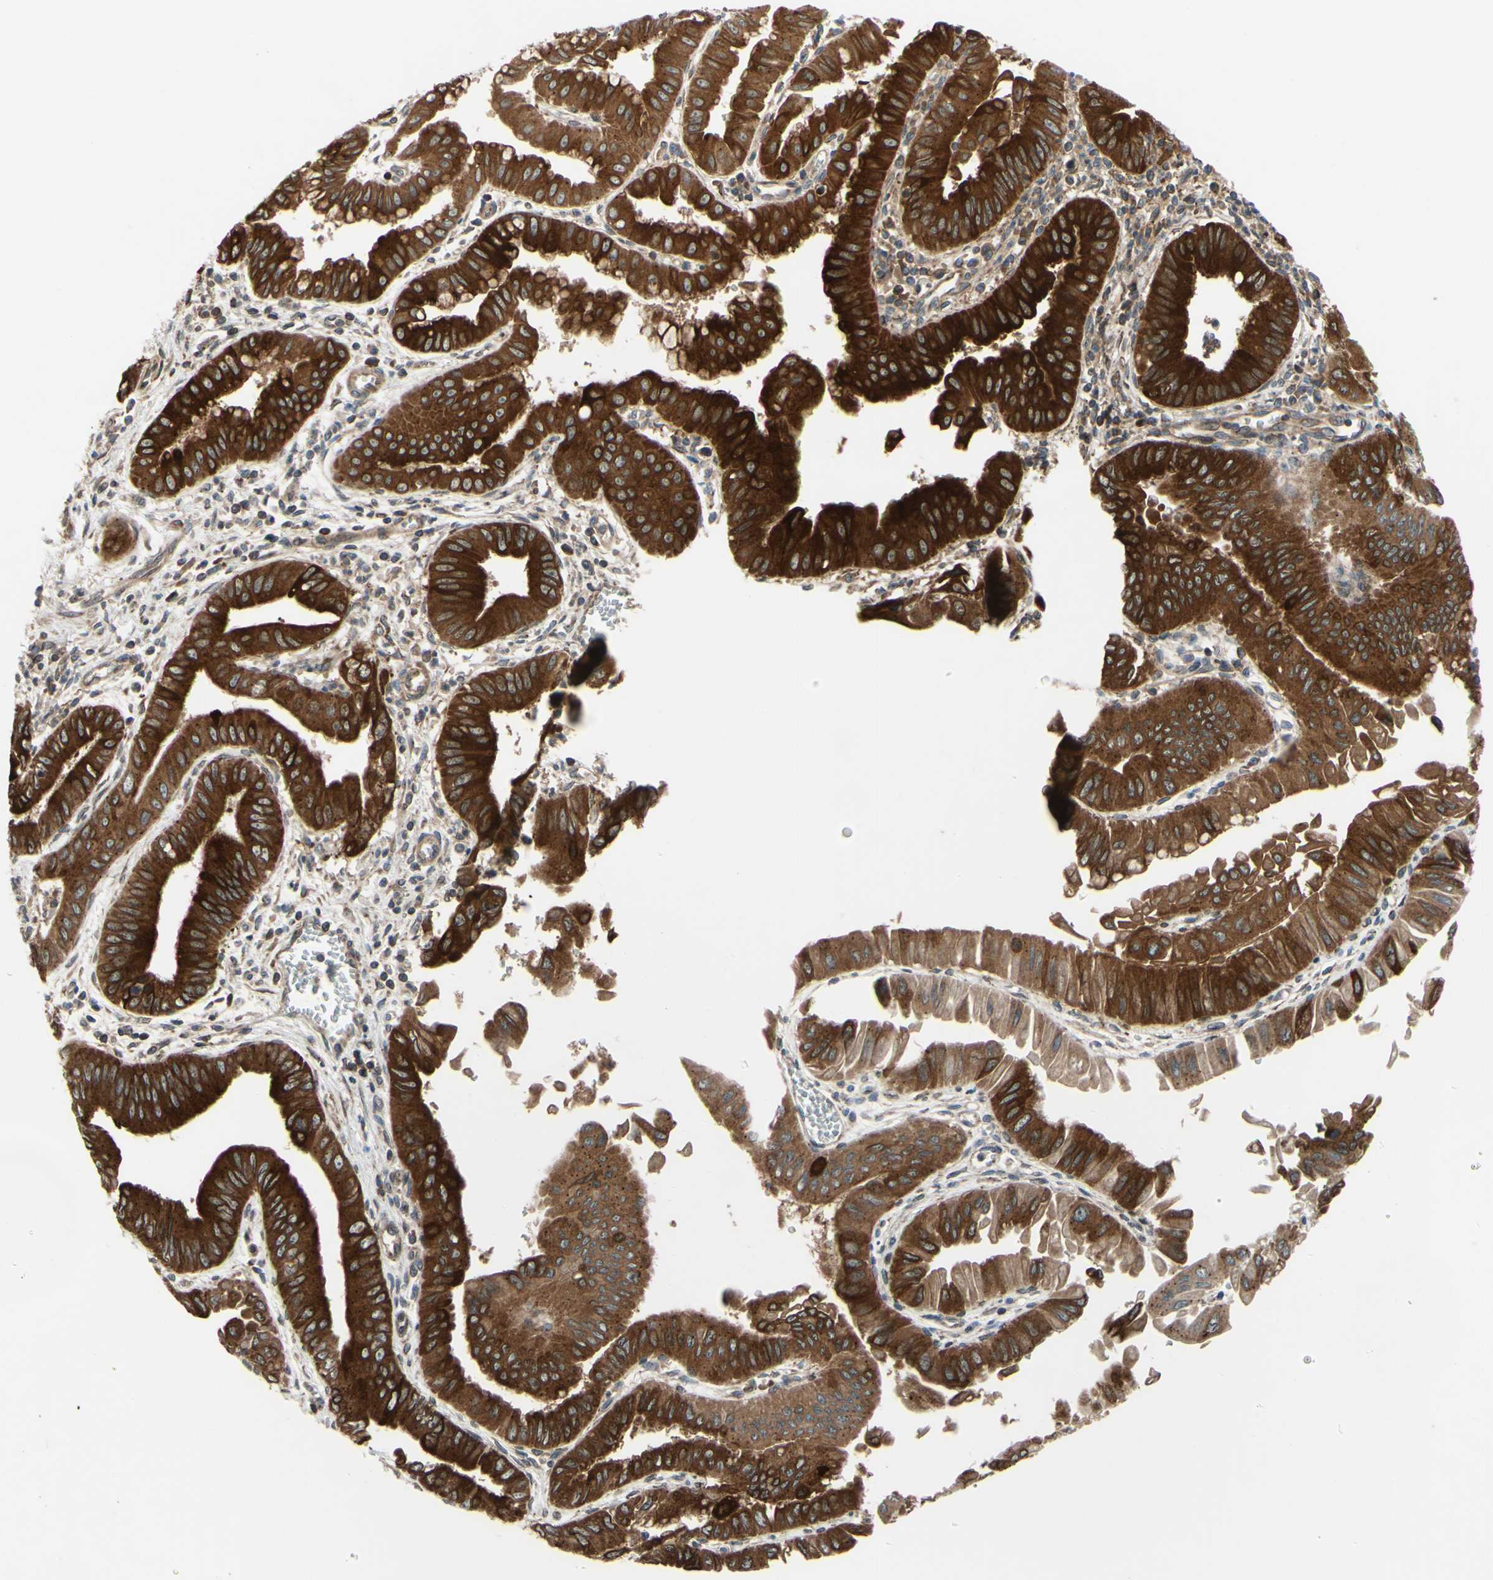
{"staining": {"intensity": "strong", "quantity": ">75%", "location": "cytoplasmic/membranous"}, "tissue": "pancreatic cancer", "cell_type": "Tumor cells", "image_type": "cancer", "snomed": [{"axis": "morphology", "description": "Normal tissue, NOS"}, {"axis": "topography", "description": "Lymph node"}], "caption": "IHC micrograph of neoplastic tissue: human pancreatic cancer stained using immunohistochemistry (IHC) shows high levels of strong protein expression localized specifically in the cytoplasmic/membranous of tumor cells, appearing as a cytoplasmic/membranous brown color.", "gene": "PRAF2", "patient": {"sex": "male", "age": 50}}